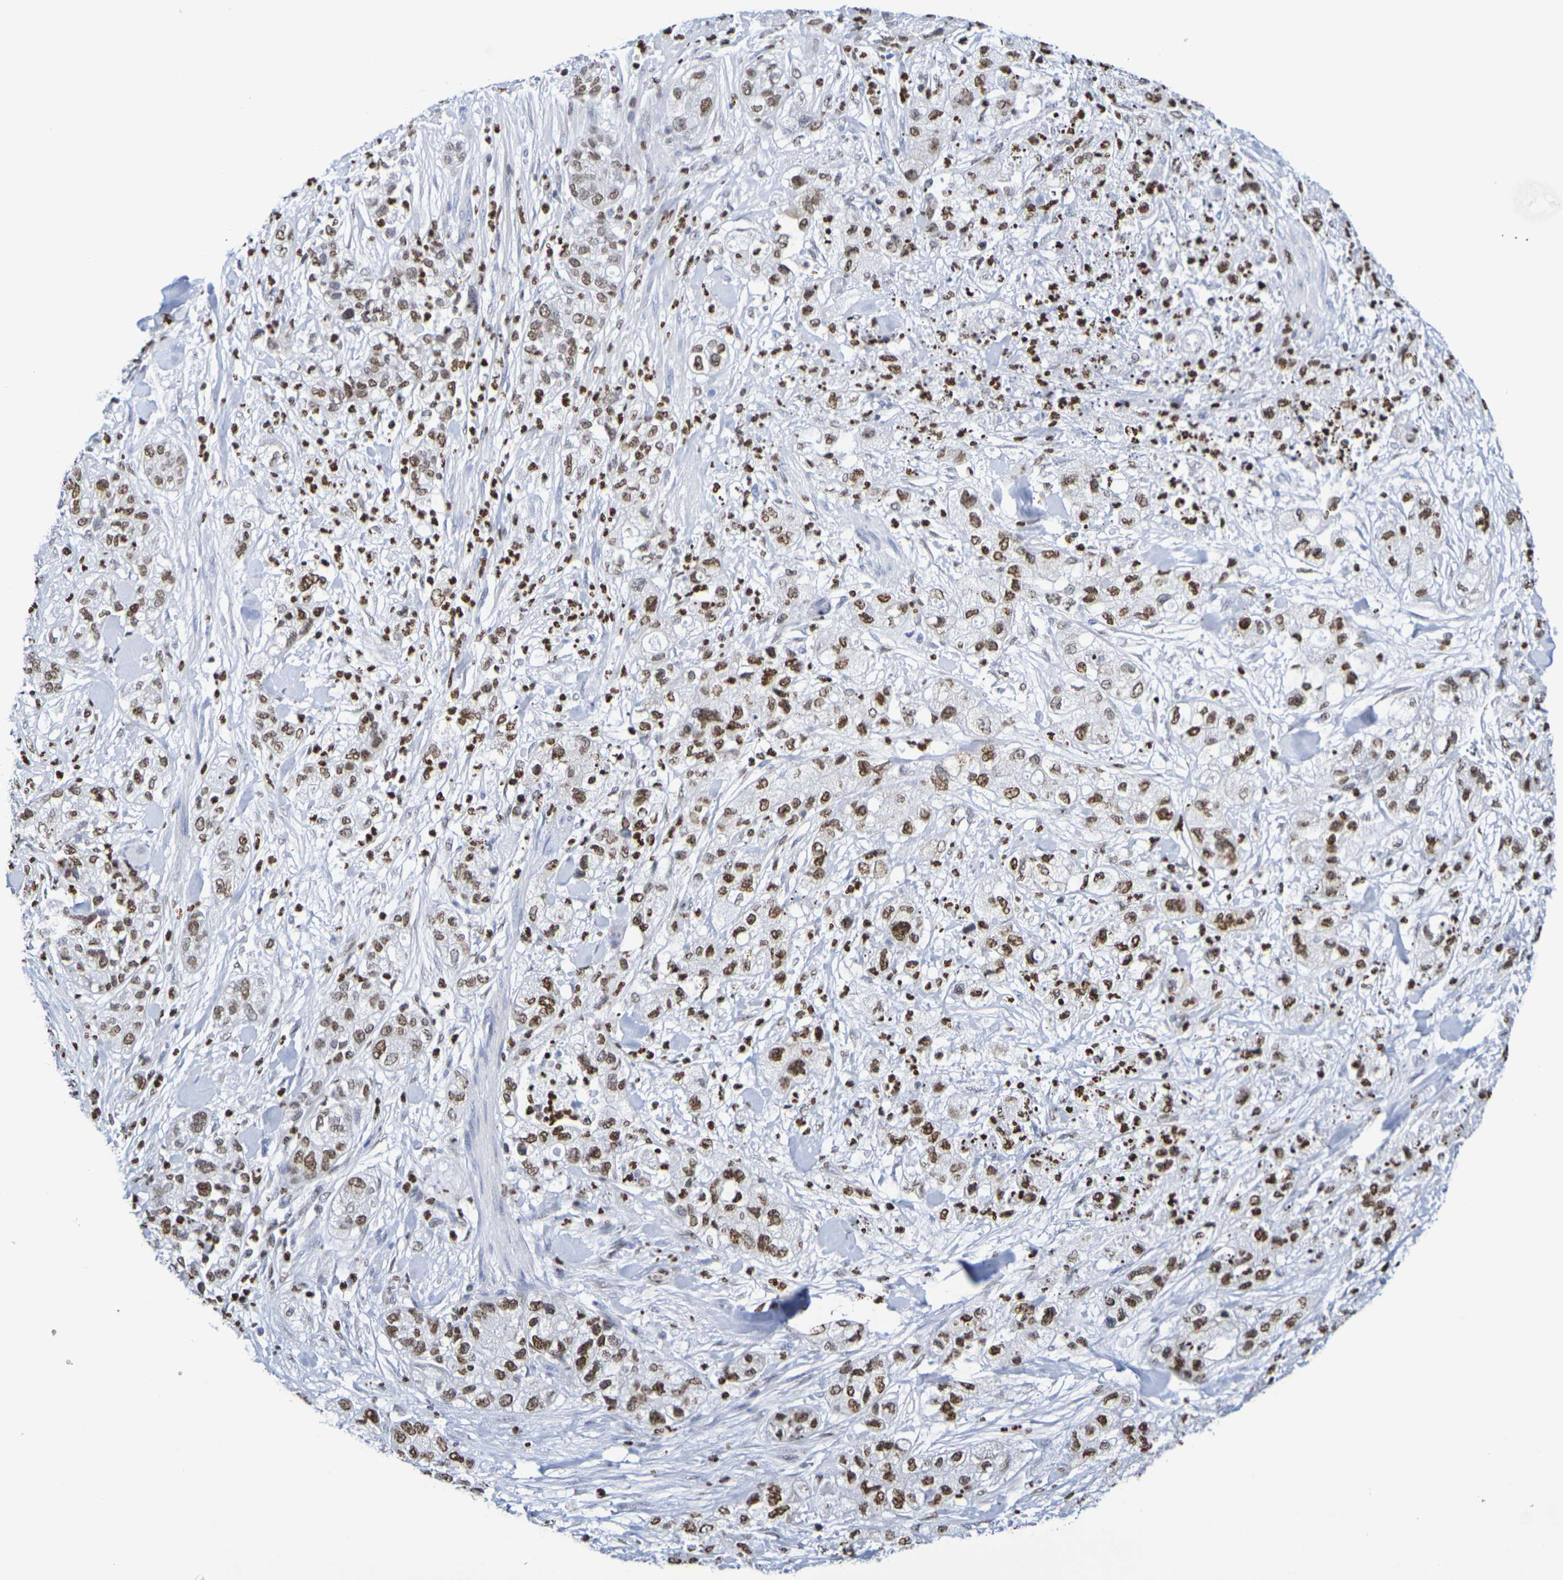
{"staining": {"intensity": "moderate", "quantity": ">75%", "location": "nuclear"}, "tissue": "pancreatic cancer", "cell_type": "Tumor cells", "image_type": "cancer", "snomed": [{"axis": "morphology", "description": "Adenocarcinoma, NOS"}, {"axis": "topography", "description": "Pancreas"}], "caption": "Tumor cells reveal medium levels of moderate nuclear positivity in about >75% of cells in pancreatic adenocarcinoma.", "gene": "H1-5", "patient": {"sex": "female", "age": 78}}